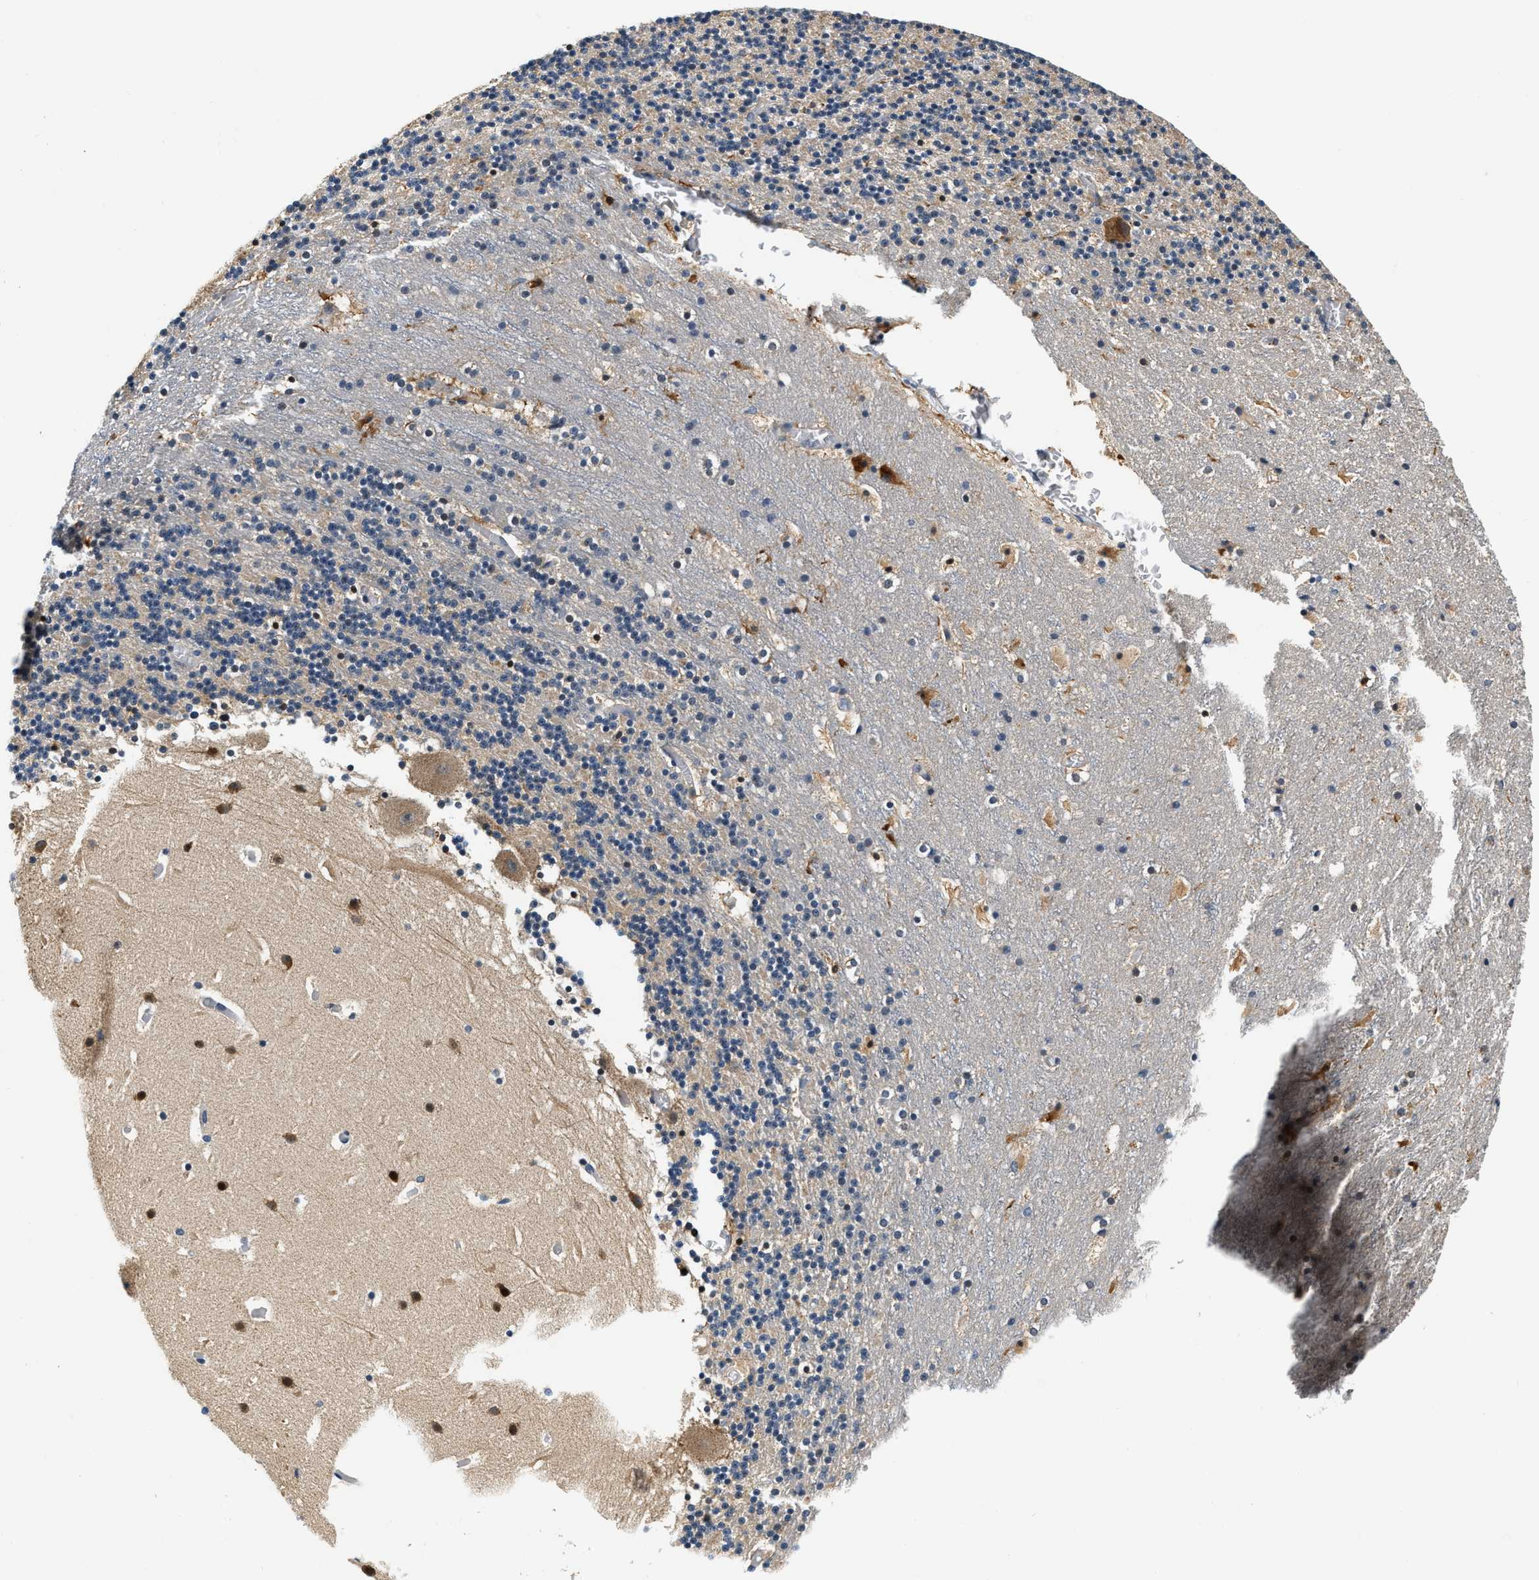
{"staining": {"intensity": "negative", "quantity": "none", "location": "none"}, "tissue": "cerebellum", "cell_type": "Cells in granular layer", "image_type": "normal", "snomed": [{"axis": "morphology", "description": "Normal tissue, NOS"}, {"axis": "topography", "description": "Cerebellum"}], "caption": "DAB (3,3'-diaminobenzidine) immunohistochemical staining of benign cerebellum displays no significant expression in cells in granular layer.", "gene": "YAE1", "patient": {"sex": "male", "age": 45}}